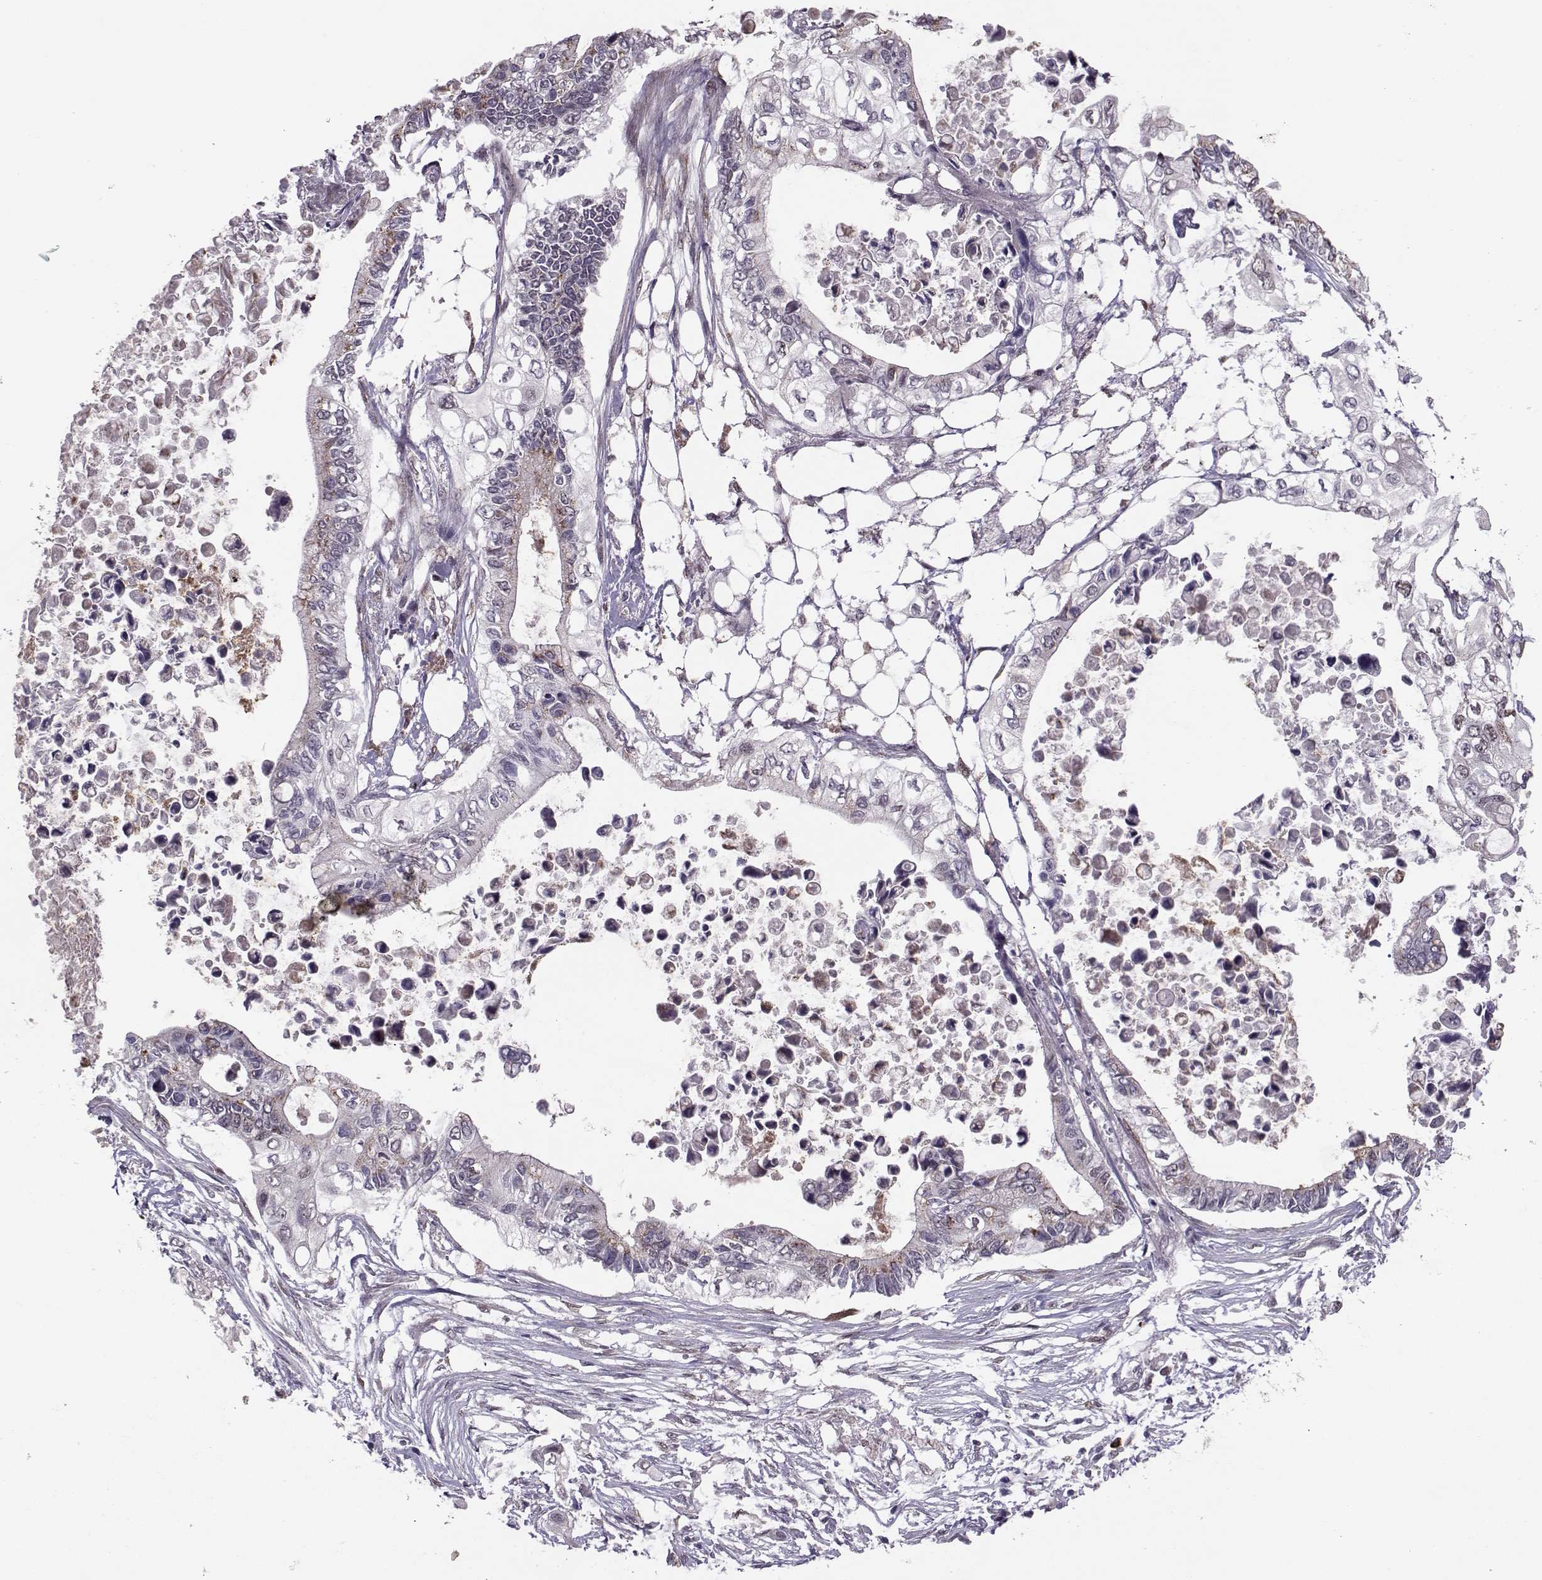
{"staining": {"intensity": "moderate", "quantity": "25%-75%", "location": "cytoplasmic/membranous"}, "tissue": "pancreatic cancer", "cell_type": "Tumor cells", "image_type": "cancer", "snomed": [{"axis": "morphology", "description": "Adenocarcinoma, NOS"}, {"axis": "topography", "description": "Pancreas"}], "caption": "Immunohistochemical staining of pancreatic cancer exhibits medium levels of moderate cytoplasmic/membranous protein expression in about 25%-75% of tumor cells. The protein is shown in brown color, while the nuclei are stained blue.", "gene": "CDK4", "patient": {"sex": "female", "age": 63}}